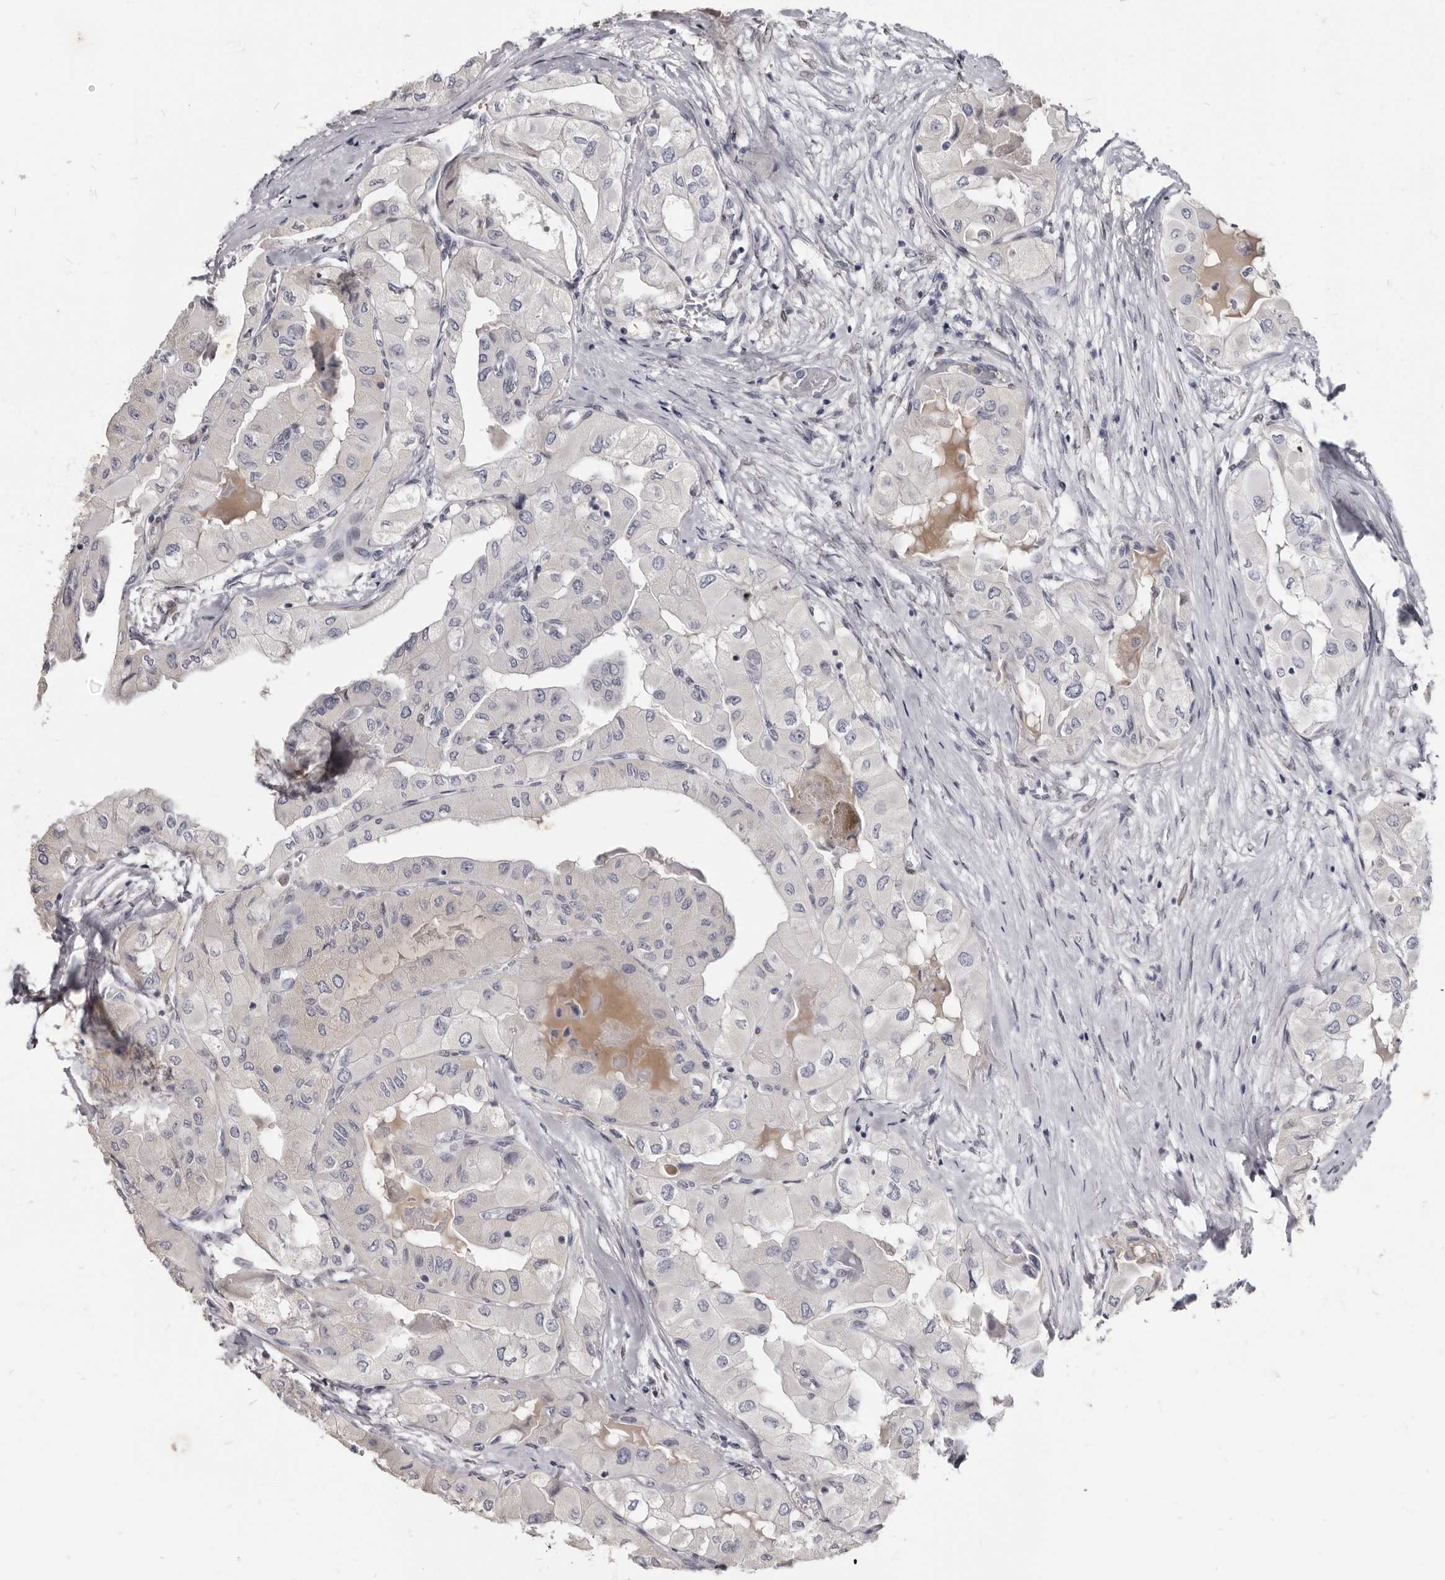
{"staining": {"intensity": "negative", "quantity": "none", "location": "none"}, "tissue": "thyroid cancer", "cell_type": "Tumor cells", "image_type": "cancer", "snomed": [{"axis": "morphology", "description": "Papillary adenocarcinoma, NOS"}, {"axis": "topography", "description": "Thyroid gland"}], "caption": "A histopathology image of thyroid cancer (papillary adenocarcinoma) stained for a protein displays no brown staining in tumor cells.", "gene": "MRGPRF", "patient": {"sex": "female", "age": 59}}